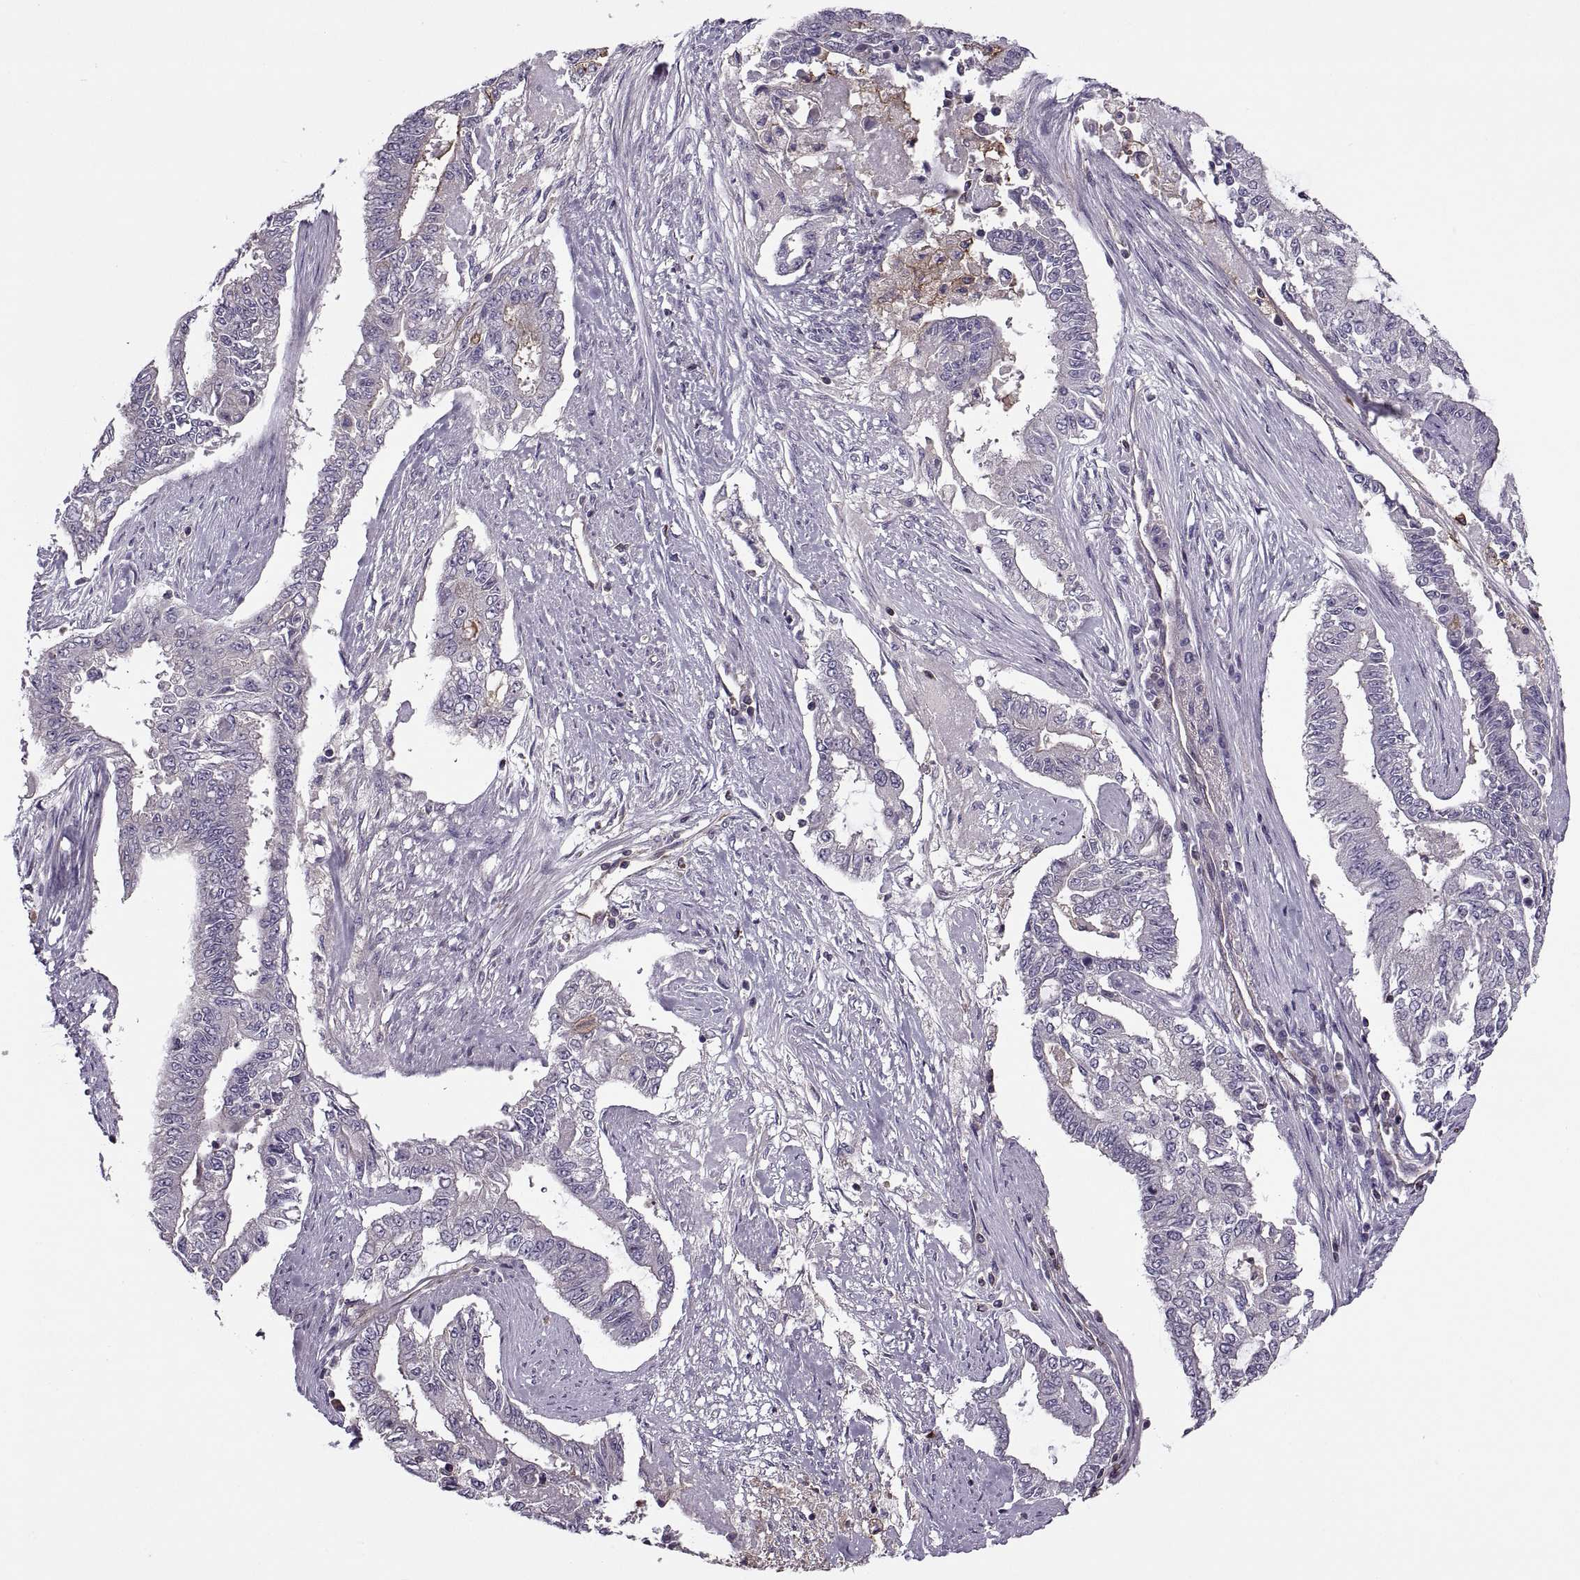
{"staining": {"intensity": "weak", "quantity": "<25%", "location": "cytoplasmic/membranous"}, "tissue": "endometrial cancer", "cell_type": "Tumor cells", "image_type": "cancer", "snomed": [{"axis": "morphology", "description": "Adenocarcinoma, NOS"}, {"axis": "topography", "description": "Uterus"}], "caption": "Immunohistochemistry (IHC) of endometrial cancer (adenocarcinoma) shows no staining in tumor cells.", "gene": "SLC2A3", "patient": {"sex": "female", "age": 59}}